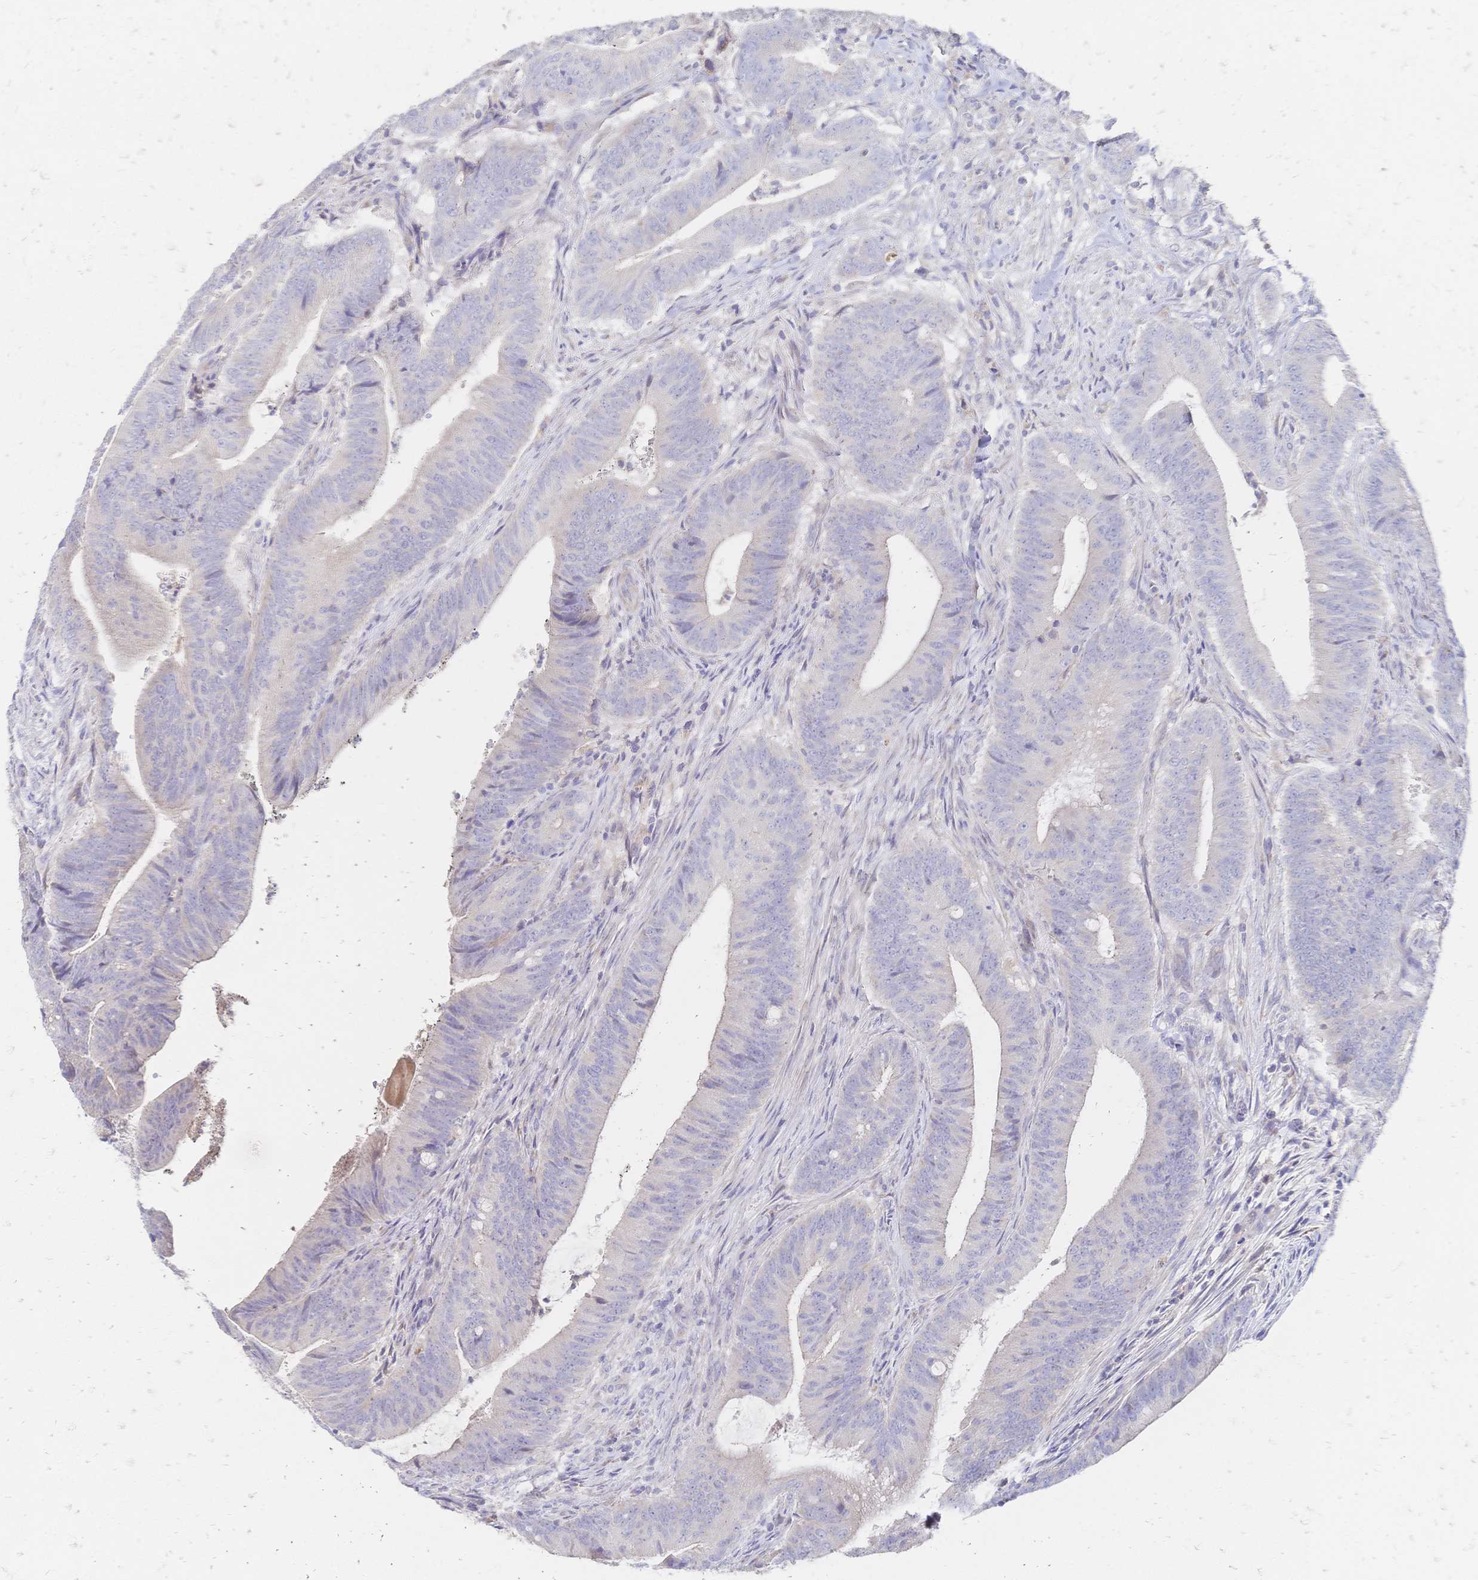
{"staining": {"intensity": "negative", "quantity": "none", "location": "none"}, "tissue": "colorectal cancer", "cell_type": "Tumor cells", "image_type": "cancer", "snomed": [{"axis": "morphology", "description": "Adenocarcinoma, NOS"}, {"axis": "topography", "description": "Colon"}], "caption": "Tumor cells show no significant staining in colorectal cancer.", "gene": "VWC2L", "patient": {"sex": "female", "age": 43}}